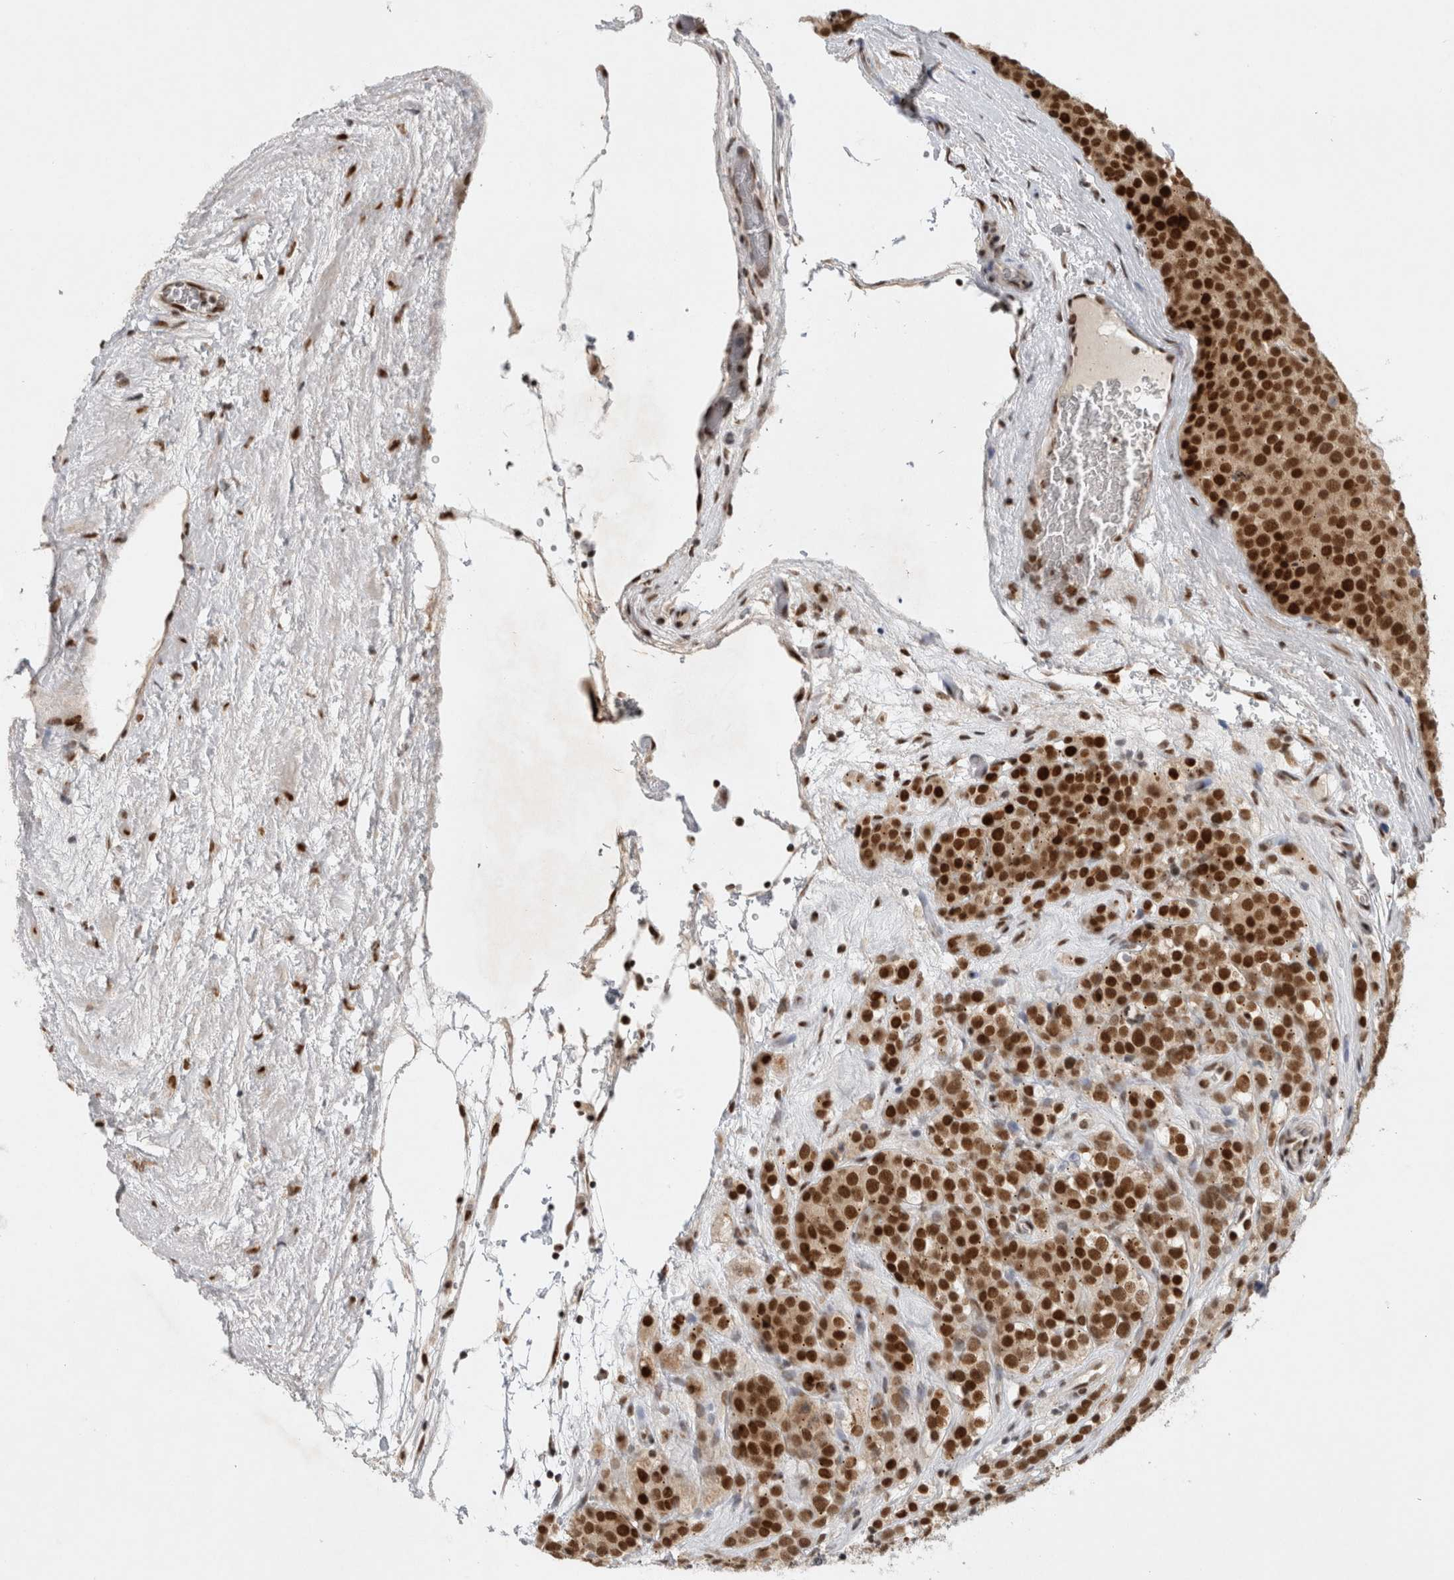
{"staining": {"intensity": "strong", "quantity": ">75%", "location": "nuclear"}, "tissue": "testis cancer", "cell_type": "Tumor cells", "image_type": "cancer", "snomed": [{"axis": "morphology", "description": "Seminoma, NOS"}, {"axis": "topography", "description": "Testis"}], "caption": "Strong nuclear protein positivity is present in approximately >75% of tumor cells in testis seminoma.", "gene": "HESX1", "patient": {"sex": "male", "age": 71}}